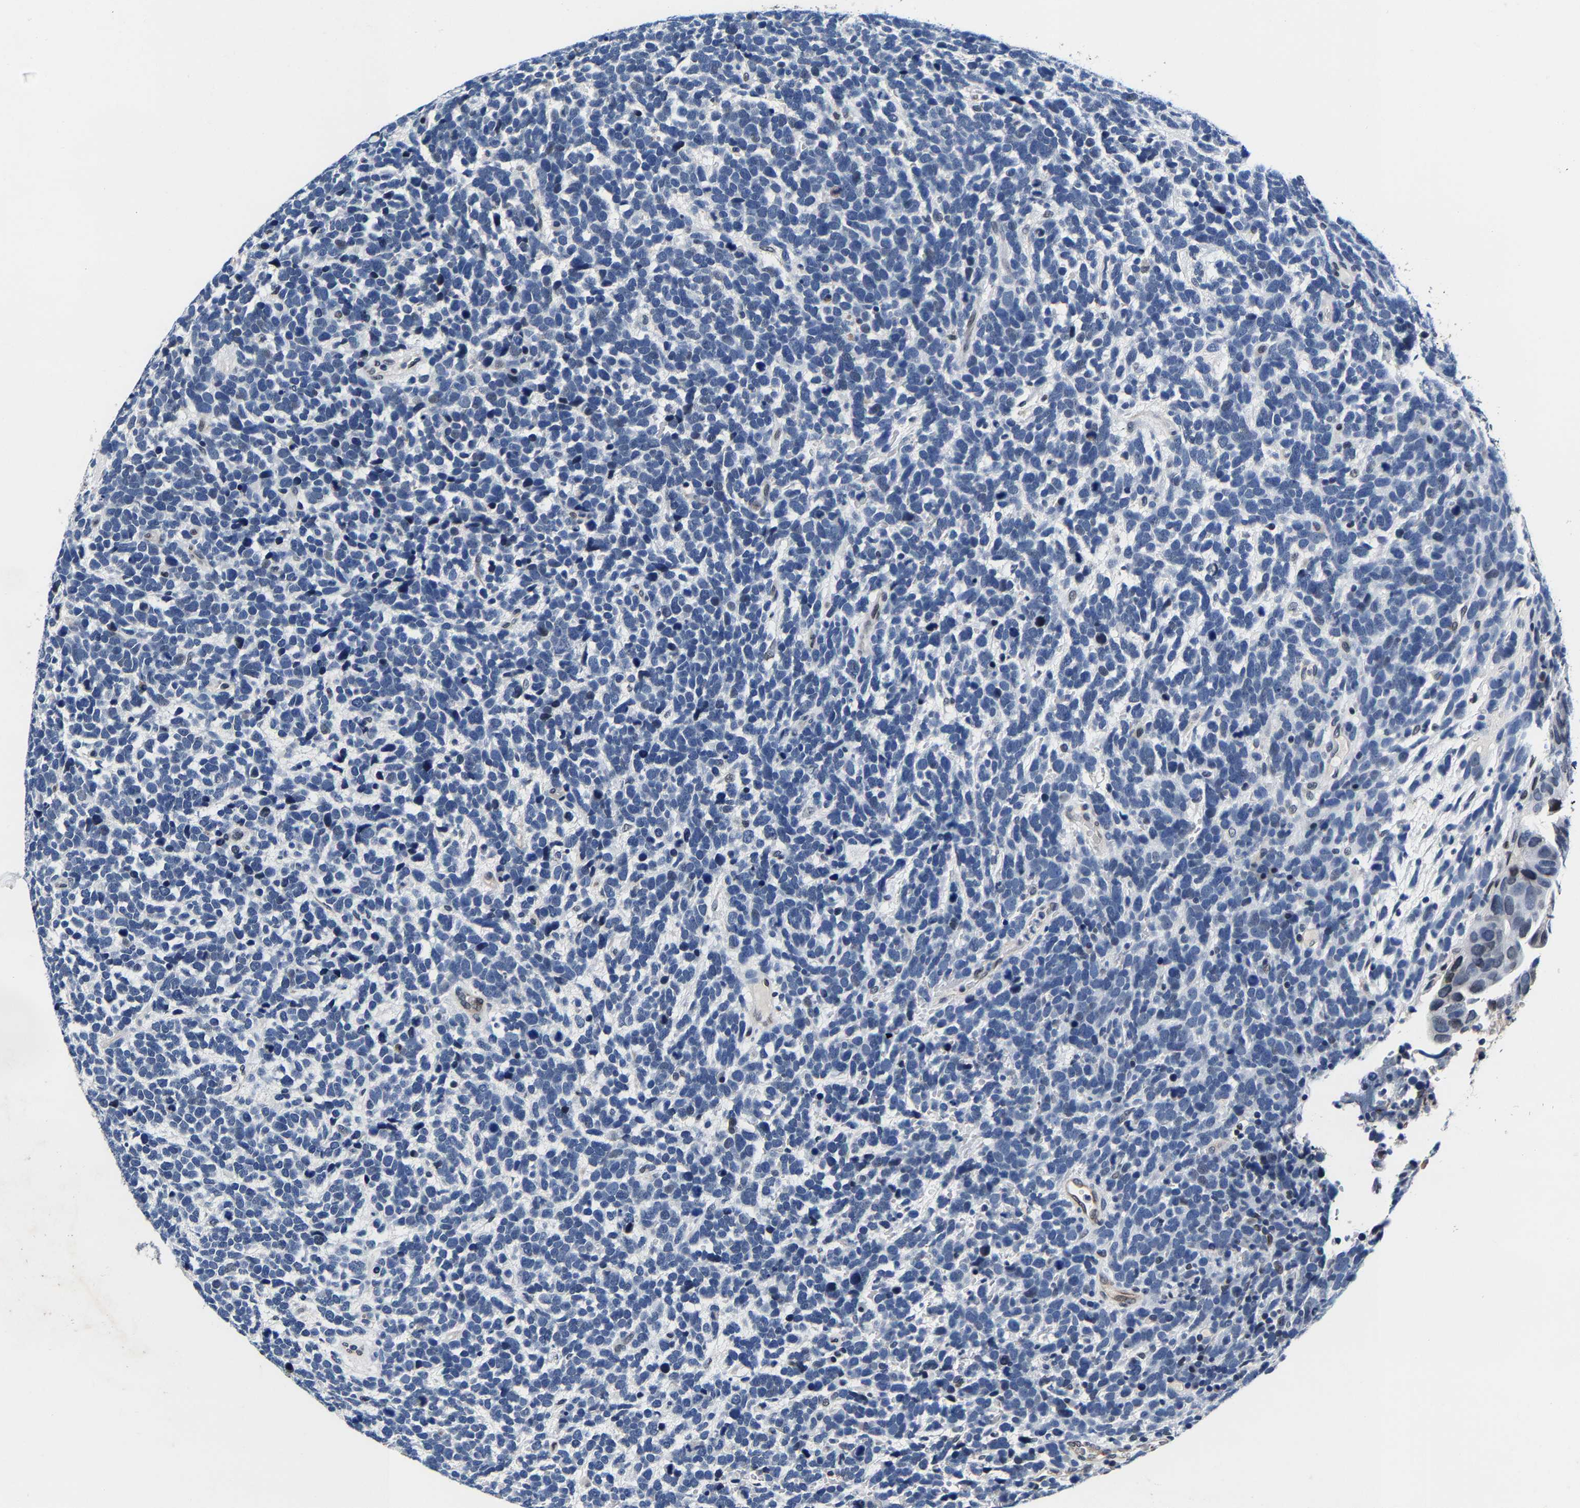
{"staining": {"intensity": "negative", "quantity": "none", "location": "none"}, "tissue": "urothelial cancer", "cell_type": "Tumor cells", "image_type": "cancer", "snomed": [{"axis": "morphology", "description": "Urothelial carcinoma, High grade"}, {"axis": "topography", "description": "Urinary bladder"}], "caption": "Immunohistochemistry (IHC) of urothelial cancer displays no expression in tumor cells. (Brightfield microscopy of DAB immunohistochemistry at high magnification).", "gene": "UBN2", "patient": {"sex": "female", "age": 82}}